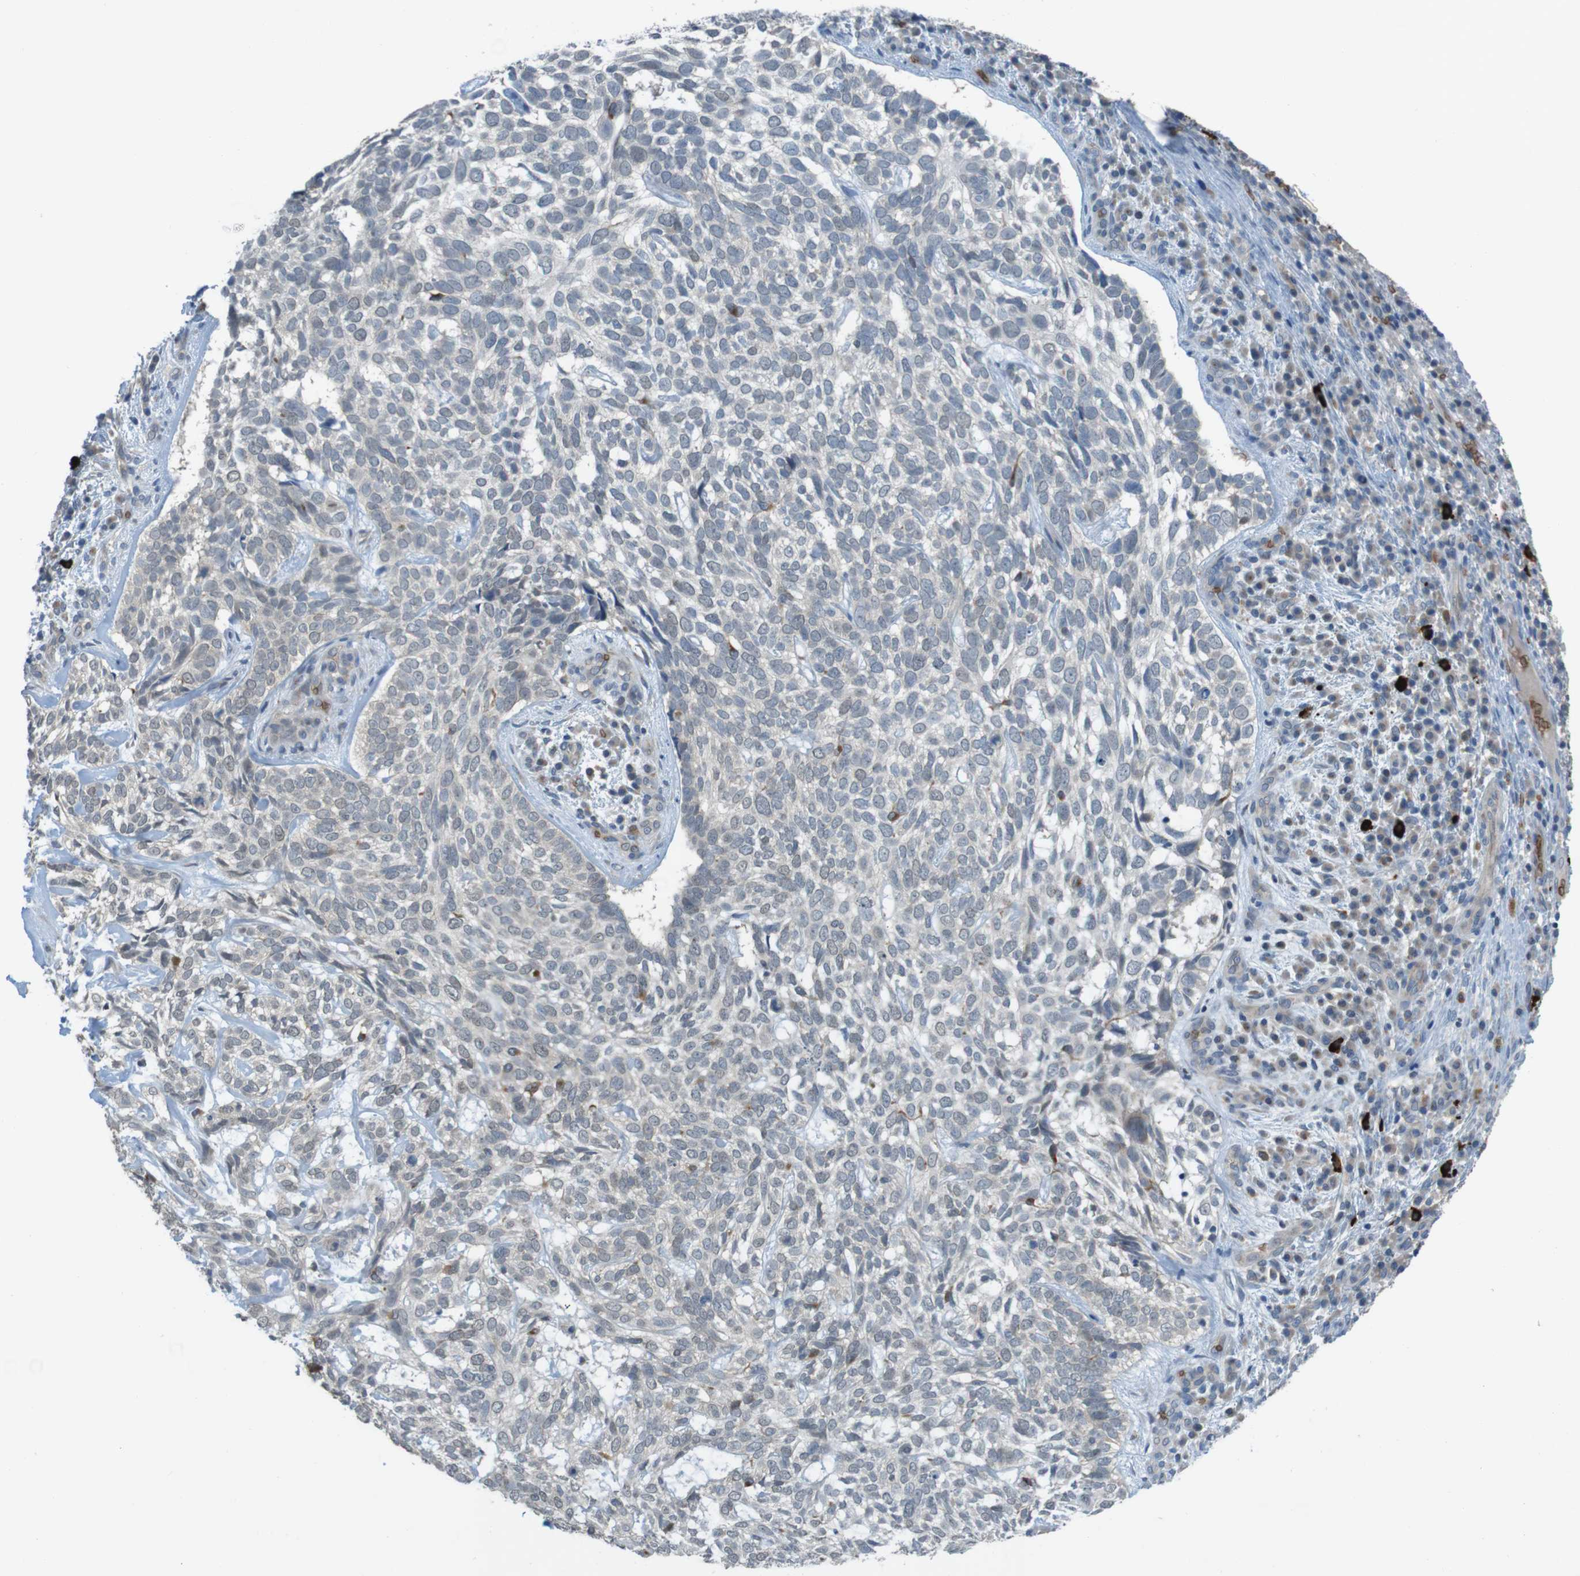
{"staining": {"intensity": "negative", "quantity": "none", "location": "none"}, "tissue": "skin cancer", "cell_type": "Tumor cells", "image_type": "cancer", "snomed": [{"axis": "morphology", "description": "Basal cell carcinoma"}, {"axis": "topography", "description": "Skin"}], "caption": "Immunohistochemical staining of human skin cancer (basal cell carcinoma) shows no significant expression in tumor cells.", "gene": "GYPA", "patient": {"sex": "male", "age": 72}}